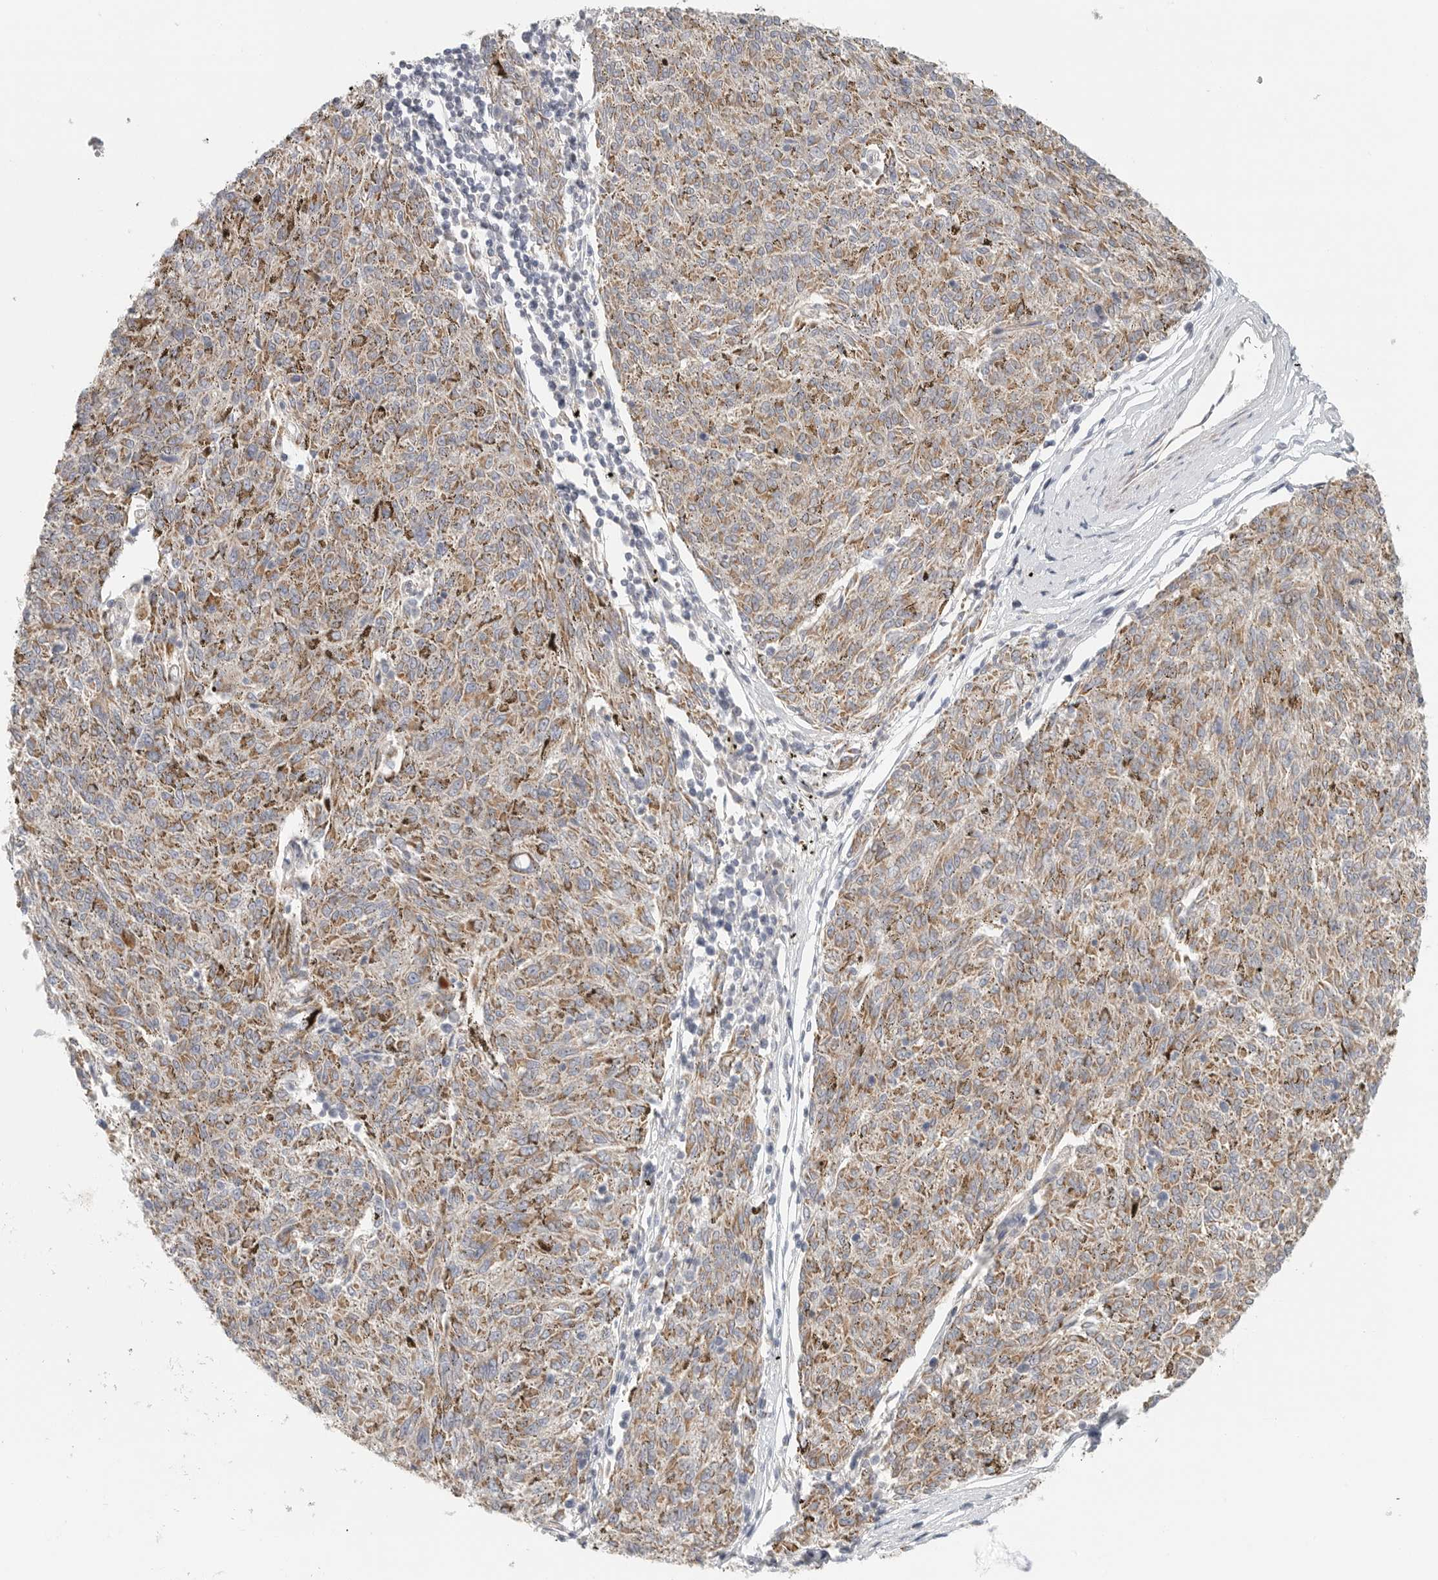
{"staining": {"intensity": "moderate", "quantity": ">75%", "location": "cytoplasmic/membranous"}, "tissue": "melanoma", "cell_type": "Tumor cells", "image_type": "cancer", "snomed": [{"axis": "morphology", "description": "Malignant melanoma, NOS"}, {"axis": "topography", "description": "Skin"}], "caption": "IHC histopathology image of neoplastic tissue: malignant melanoma stained using IHC reveals medium levels of moderate protein expression localized specifically in the cytoplasmic/membranous of tumor cells, appearing as a cytoplasmic/membranous brown color.", "gene": "SLC25A26", "patient": {"sex": "female", "age": 72}}